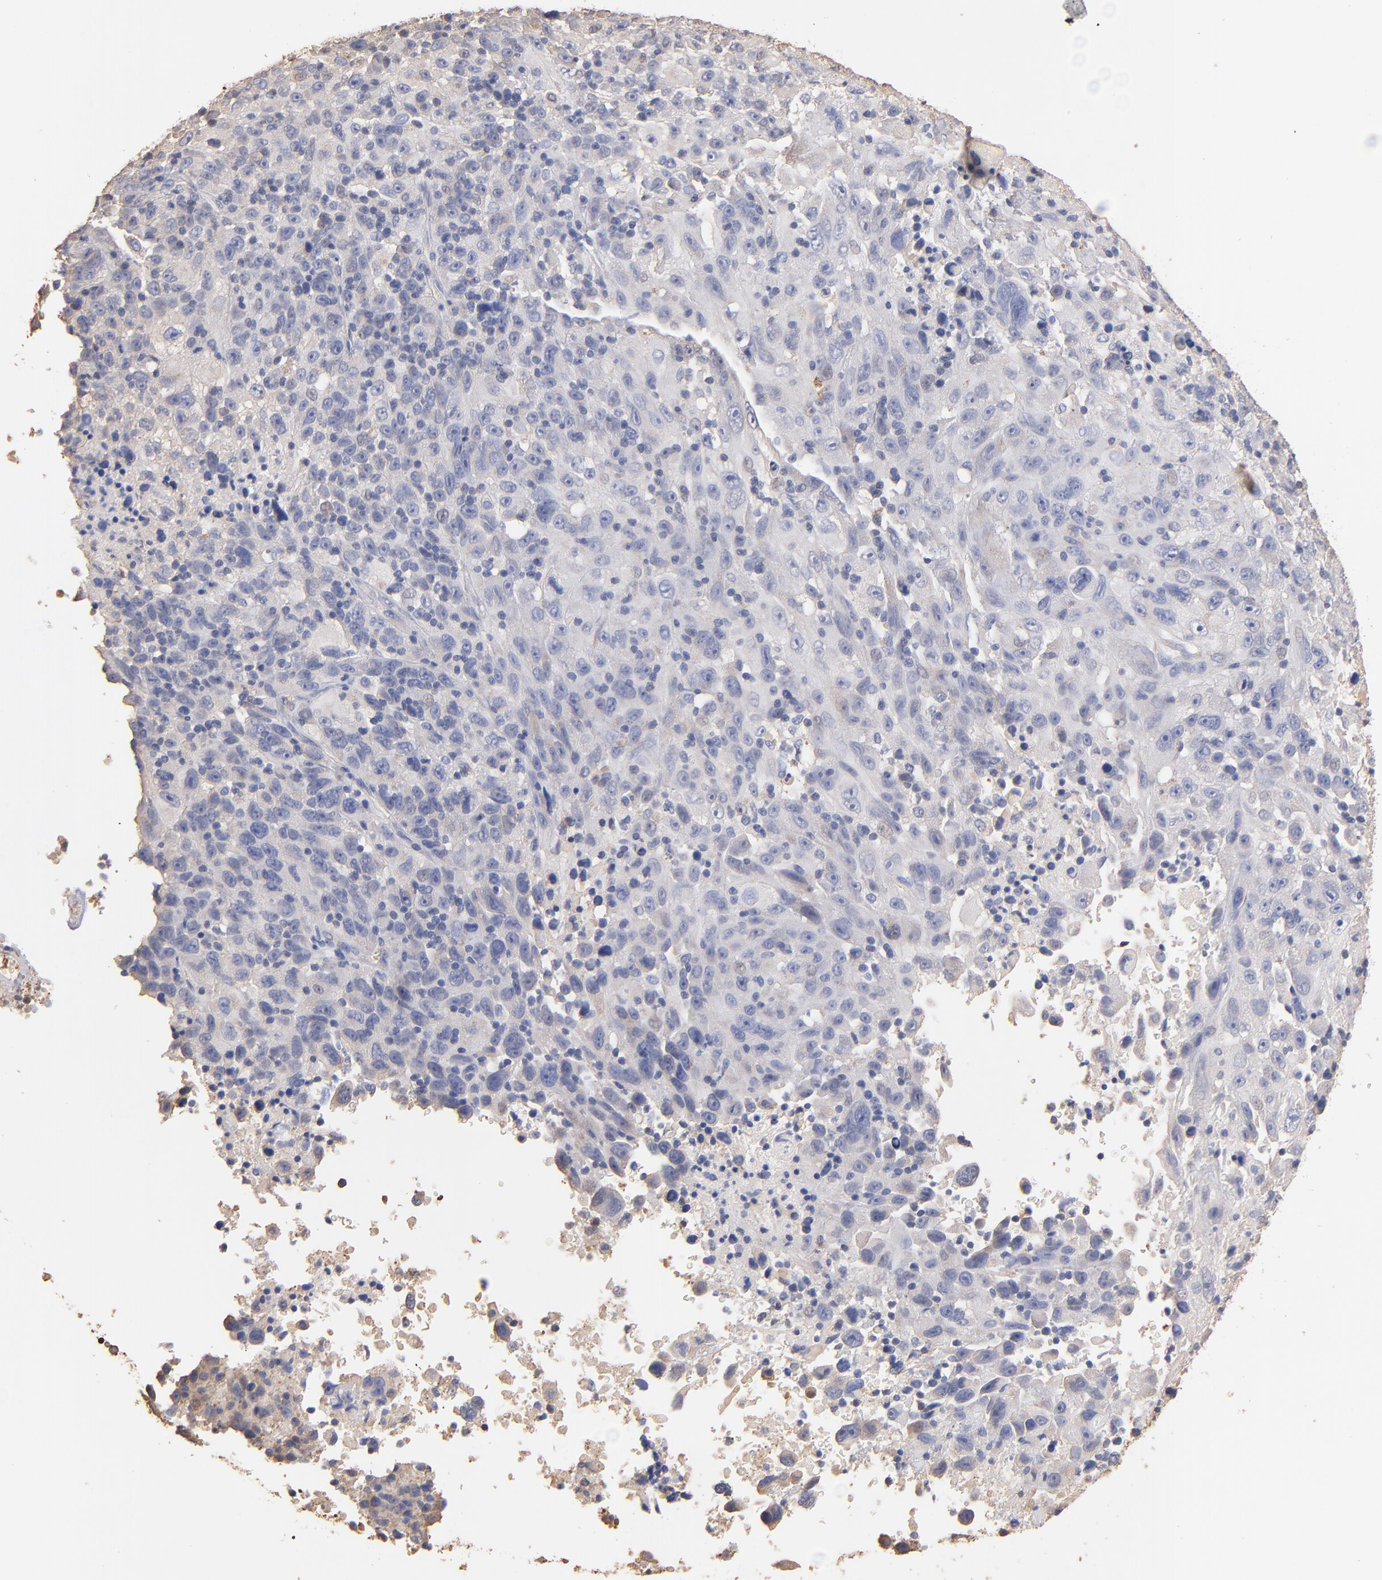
{"staining": {"intensity": "weak", "quantity": "25%-75%", "location": "cytoplasmic/membranous"}, "tissue": "melanoma", "cell_type": "Tumor cells", "image_type": "cancer", "snomed": [{"axis": "morphology", "description": "Malignant melanoma, Metastatic site"}, {"axis": "topography", "description": "Cerebral cortex"}], "caption": "A low amount of weak cytoplasmic/membranous expression is seen in about 25%-75% of tumor cells in malignant melanoma (metastatic site) tissue.", "gene": "RO60", "patient": {"sex": "female", "age": 52}}